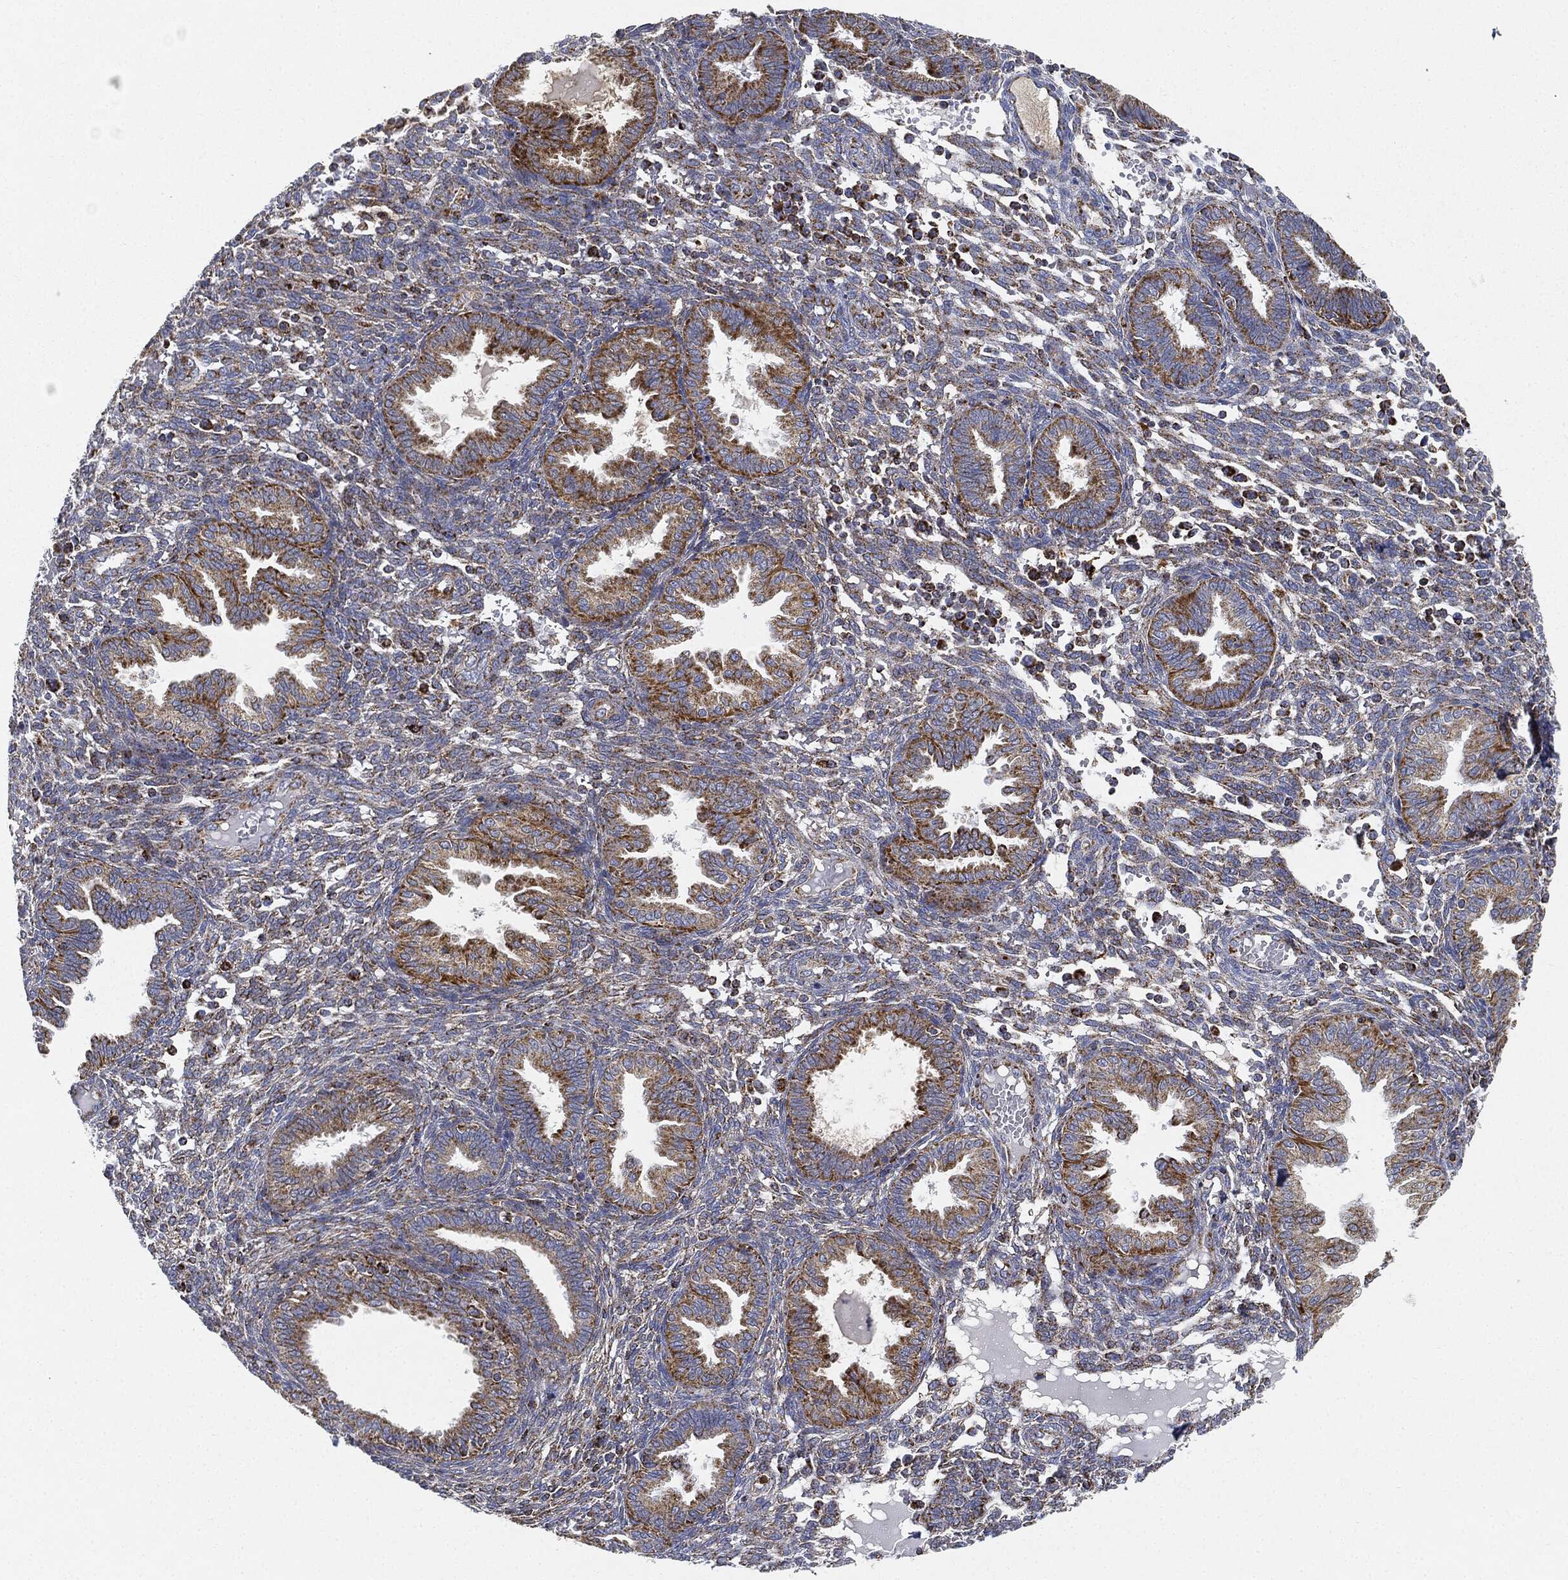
{"staining": {"intensity": "moderate", "quantity": "<25%", "location": "cytoplasmic/membranous"}, "tissue": "endometrium", "cell_type": "Cells in endometrial stroma", "image_type": "normal", "snomed": [{"axis": "morphology", "description": "Normal tissue, NOS"}, {"axis": "topography", "description": "Endometrium"}], "caption": "An IHC photomicrograph of unremarkable tissue is shown. Protein staining in brown highlights moderate cytoplasmic/membranous positivity in endometrium within cells in endometrial stroma.", "gene": "CAPN15", "patient": {"sex": "female", "age": 42}}